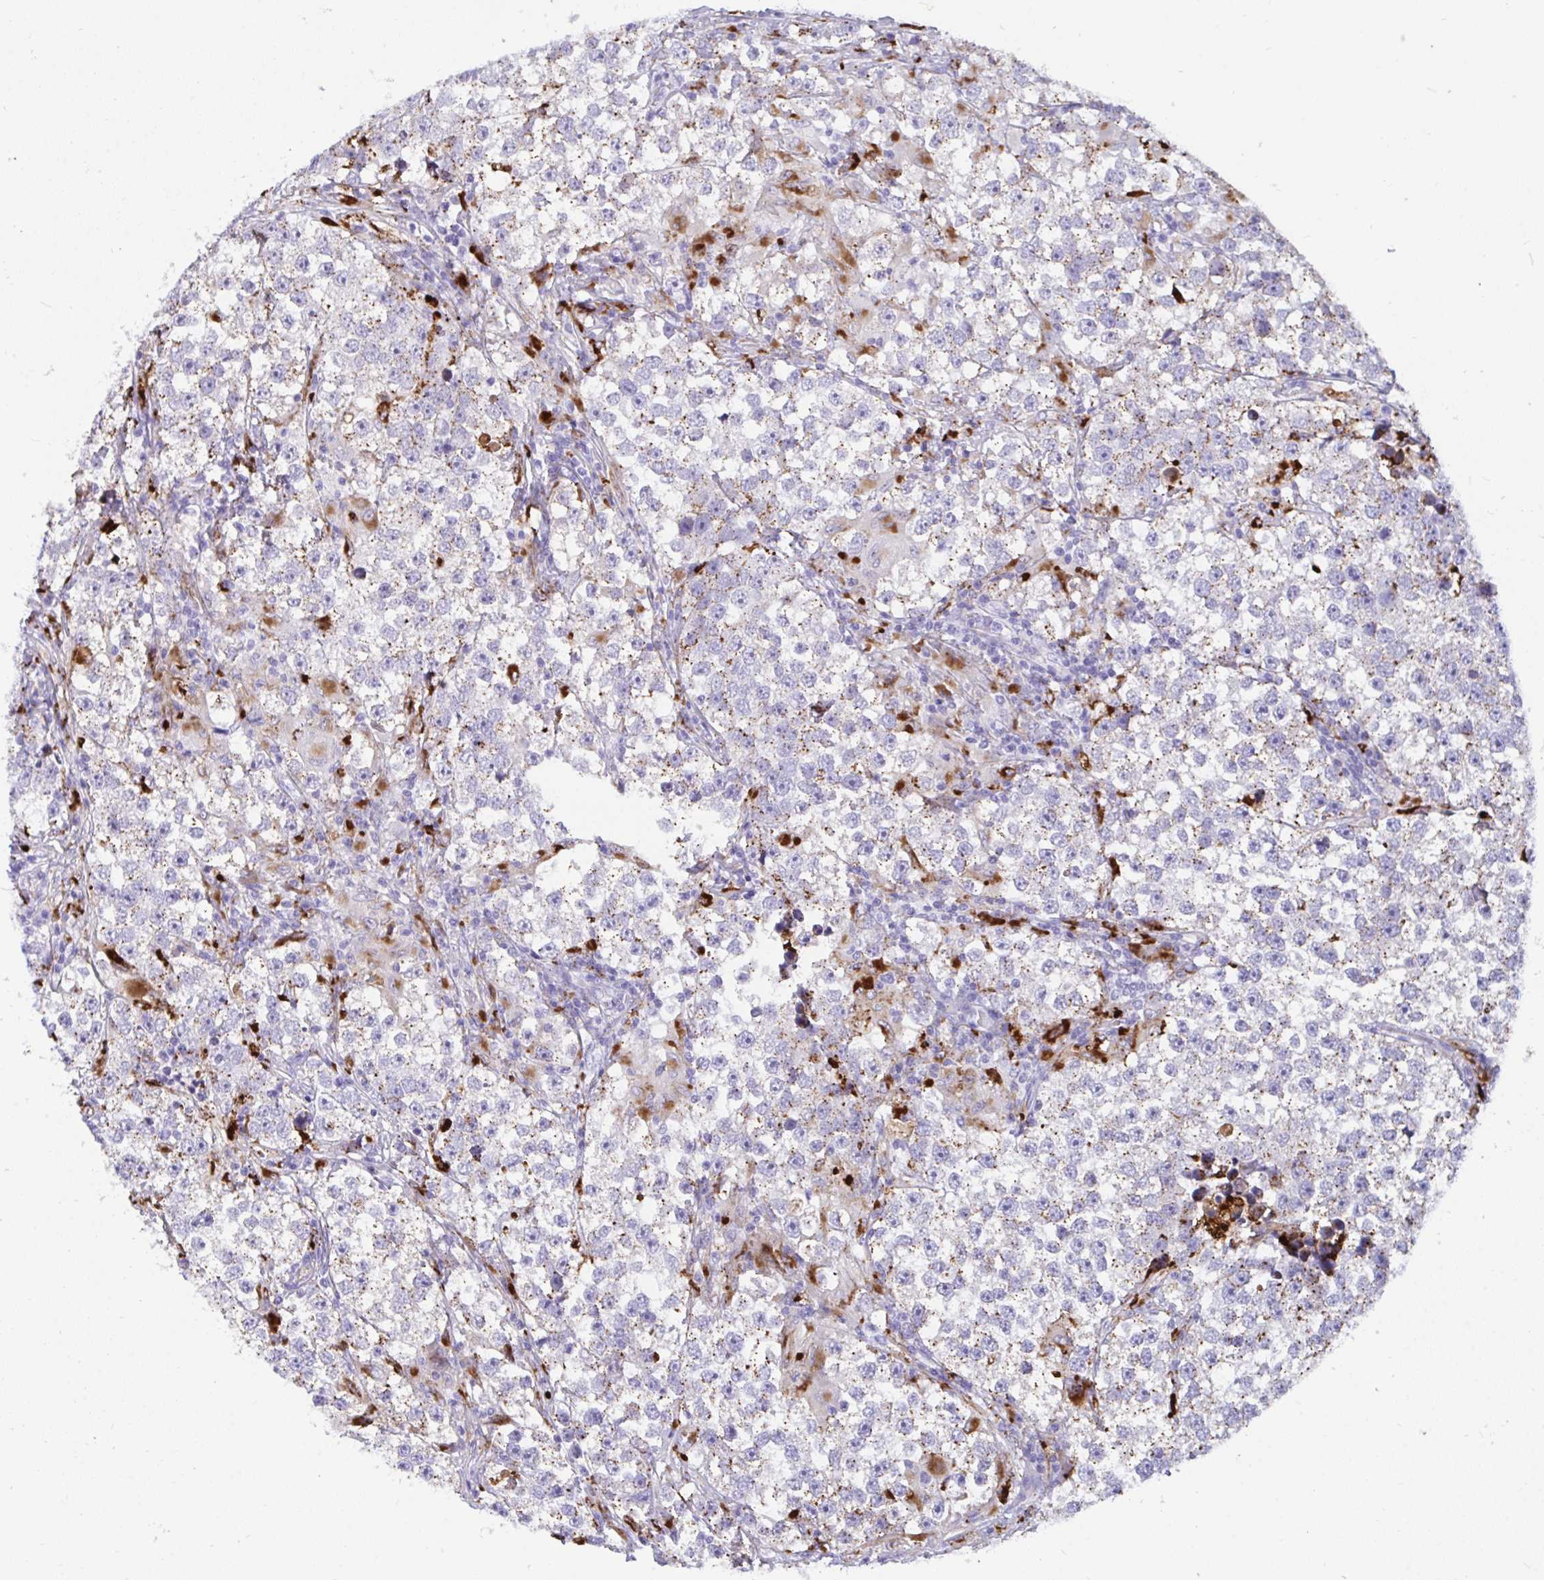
{"staining": {"intensity": "weak", "quantity": "<25%", "location": "cytoplasmic/membranous"}, "tissue": "testis cancer", "cell_type": "Tumor cells", "image_type": "cancer", "snomed": [{"axis": "morphology", "description": "Seminoma, NOS"}, {"axis": "topography", "description": "Testis"}], "caption": "High power microscopy image of an immunohistochemistry photomicrograph of testis seminoma, revealing no significant positivity in tumor cells.", "gene": "CPVL", "patient": {"sex": "male", "age": 46}}